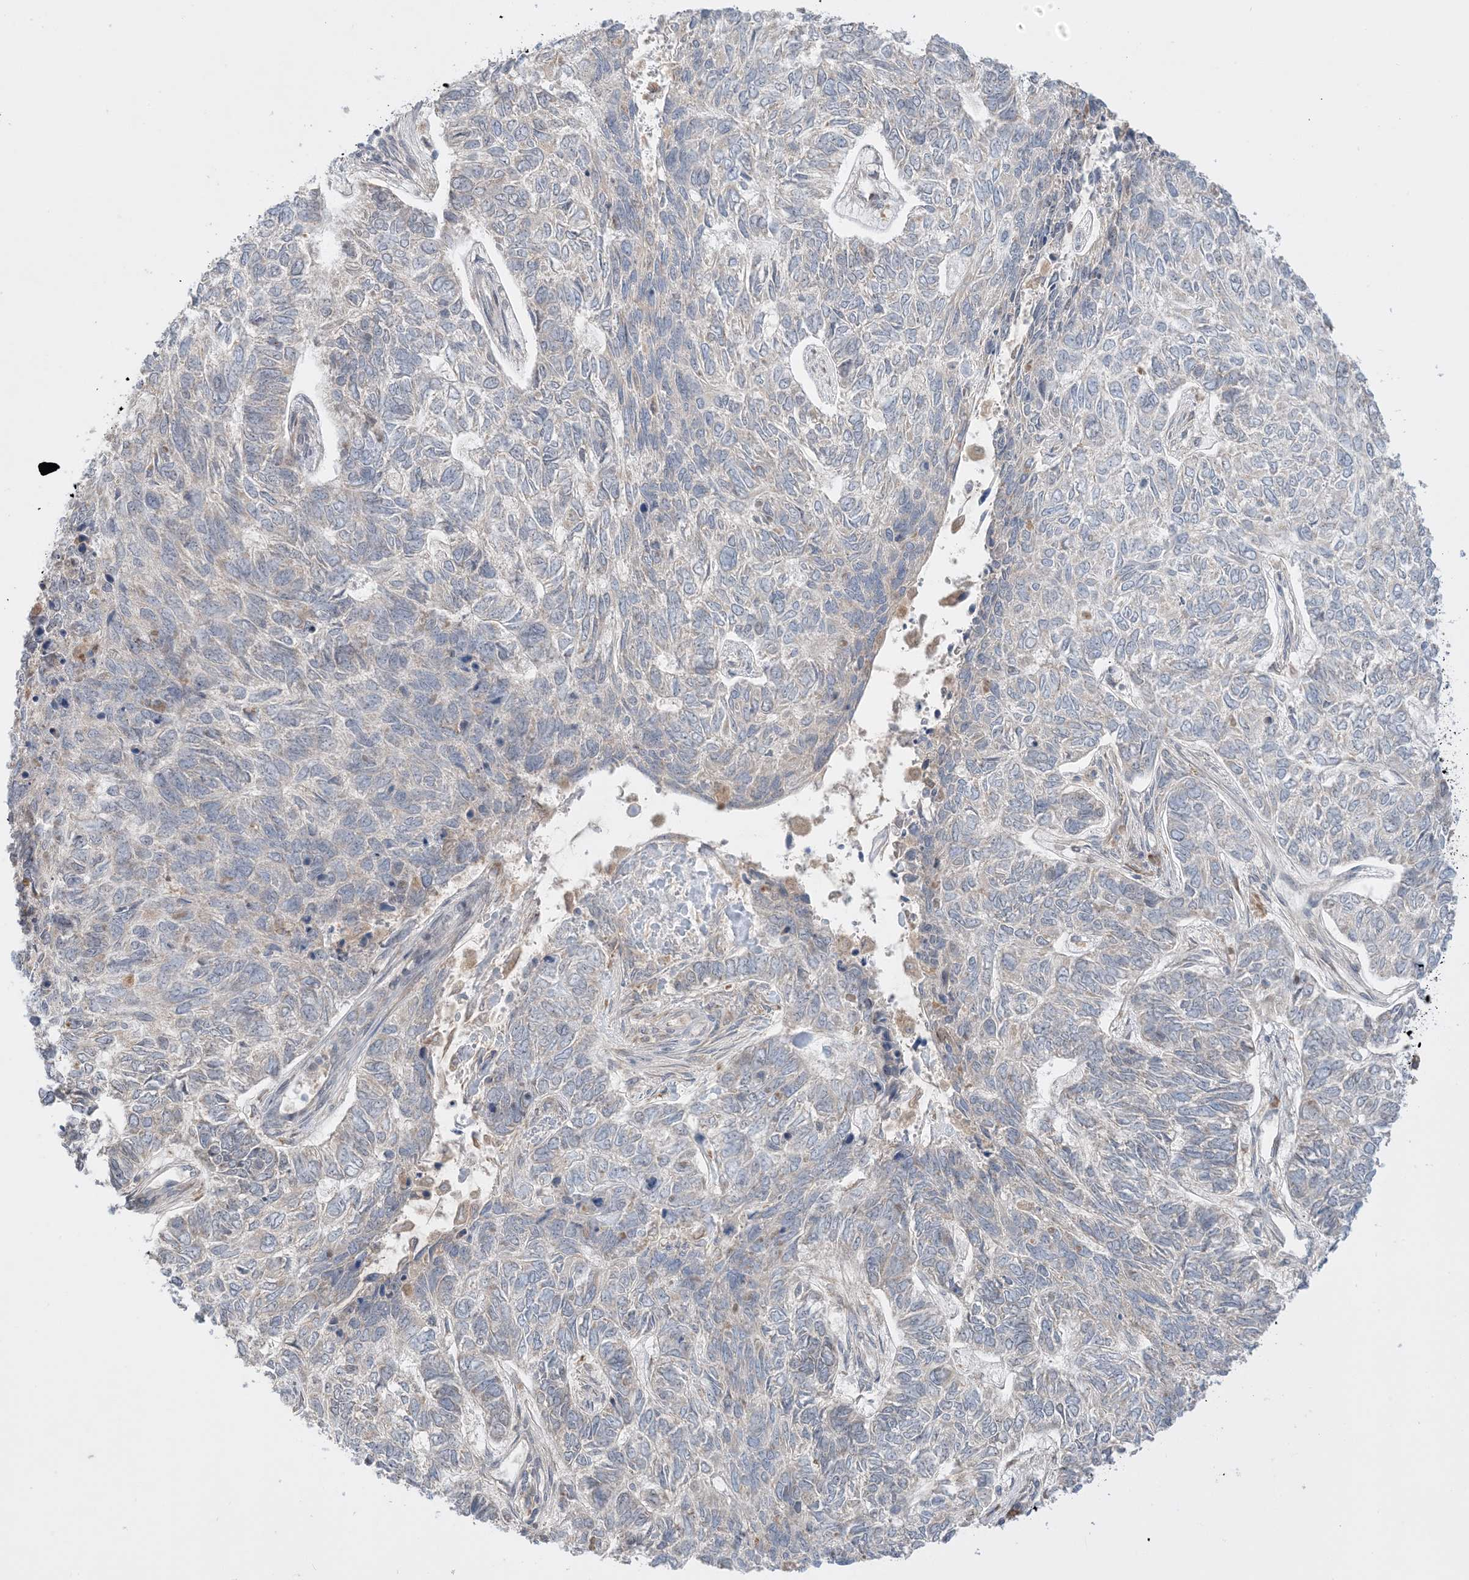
{"staining": {"intensity": "negative", "quantity": "none", "location": "none"}, "tissue": "skin cancer", "cell_type": "Tumor cells", "image_type": "cancer", "snomed": [{"axis": "morphology", "description": "Basal cell carcinoma"}, {"axis": "topography", "description": "Skin"}], "caption": "IHC of human skin basal cell carcinoma demonstrates no expression in tumor cells.", "gene": "MMGT1", "patient": {"sex": "female", "age": 65}}